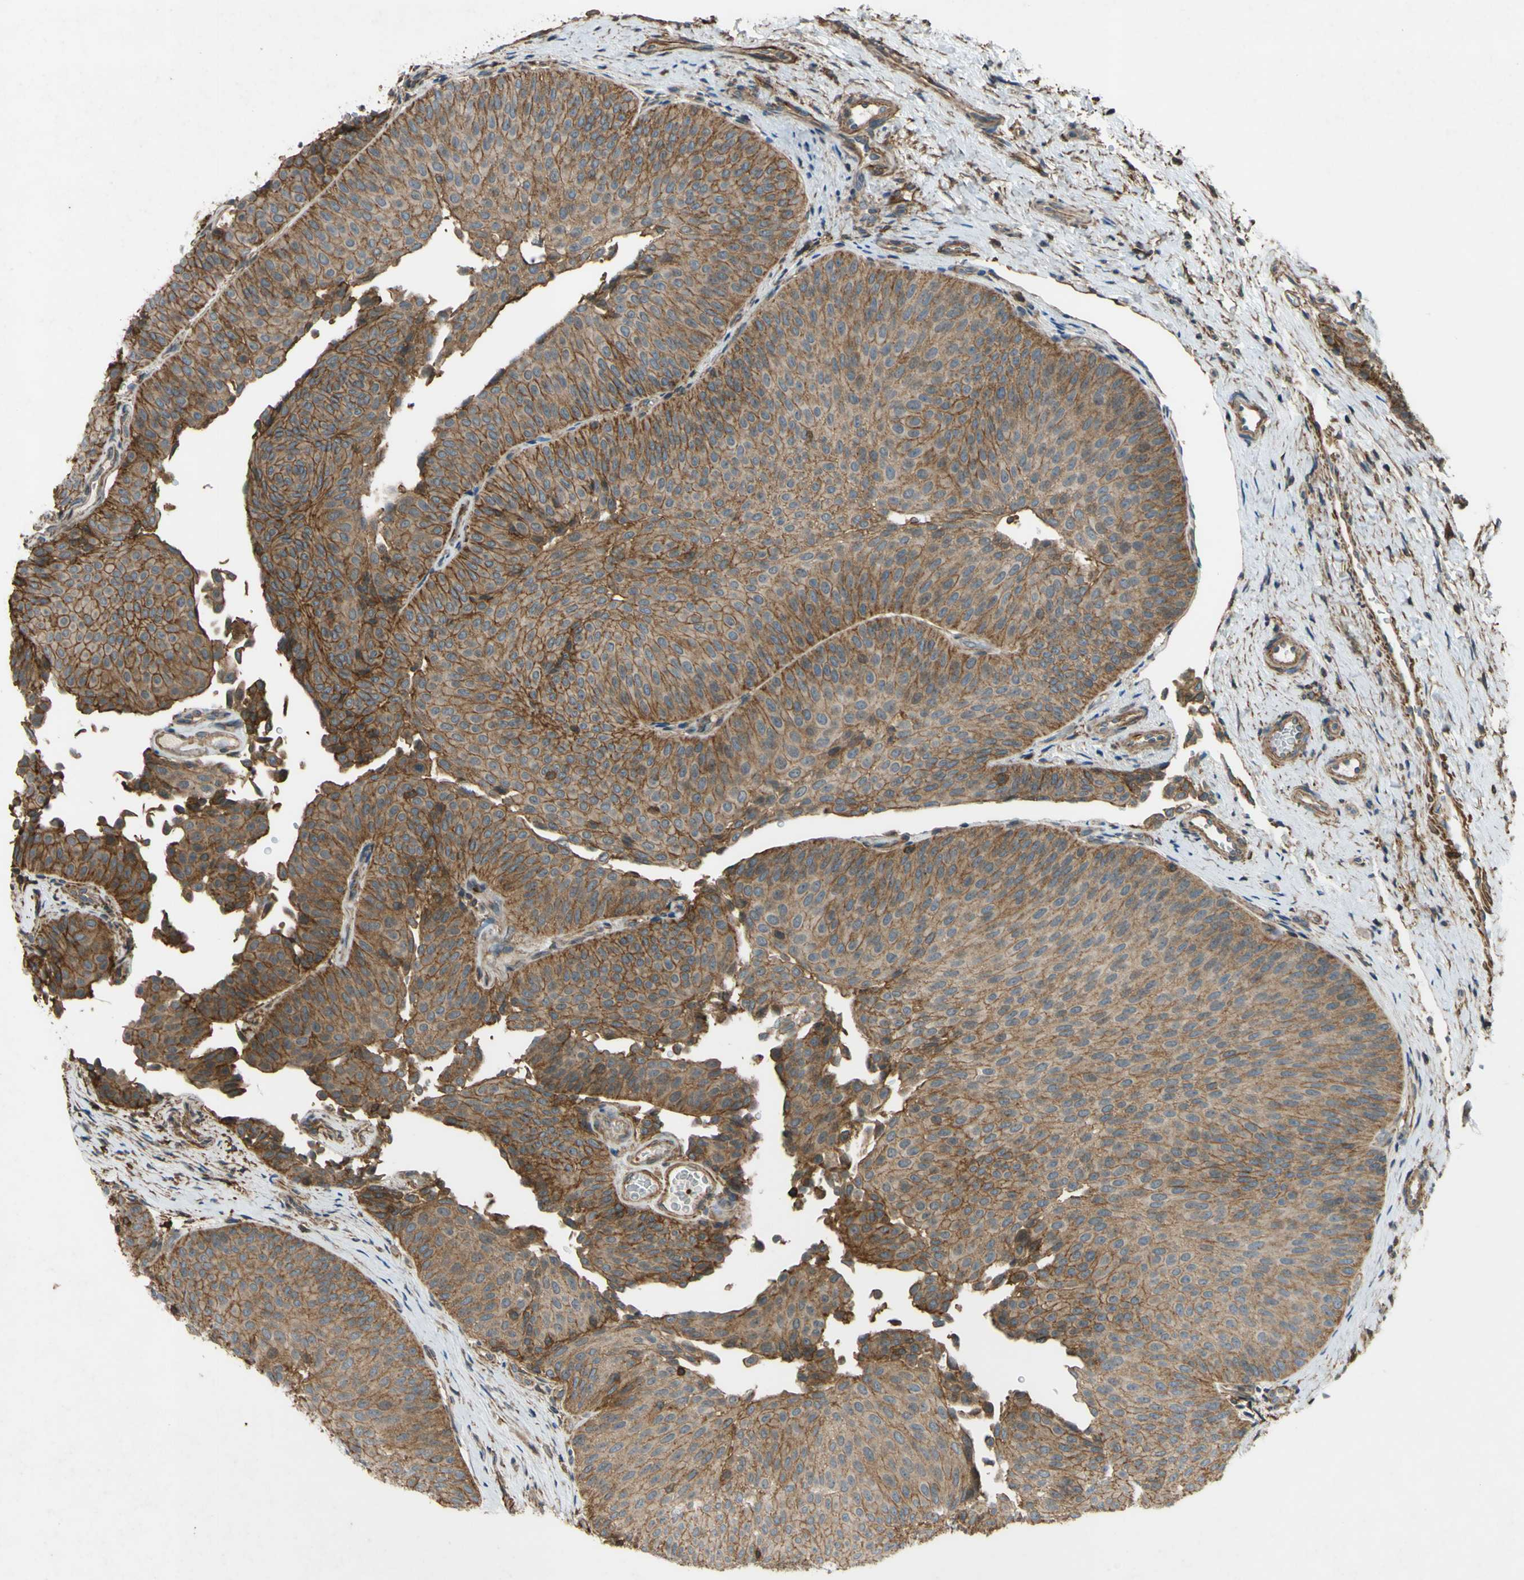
{"staining": {"intensity": "moderate", "quantity": ">75%", "location": "cytoplasmic/membranous"}, "tissue": "urothelial cancer", "cell_type": "Tumor cells", "image_type": "cancer", "snomed": [{"axis": "morphology", "description": "Urothelial carcinoma, Low grade"}, {"axis": "topography", "description": "Urinary bladder"}], "caption": "Human urothelial cancer stained with a brown dye displays moderate cytoplasmic/membranous positive positivity in about >75% of tumor cells.", "gene": "ADD3", "patient": {"sex": "female", "age": 60}}